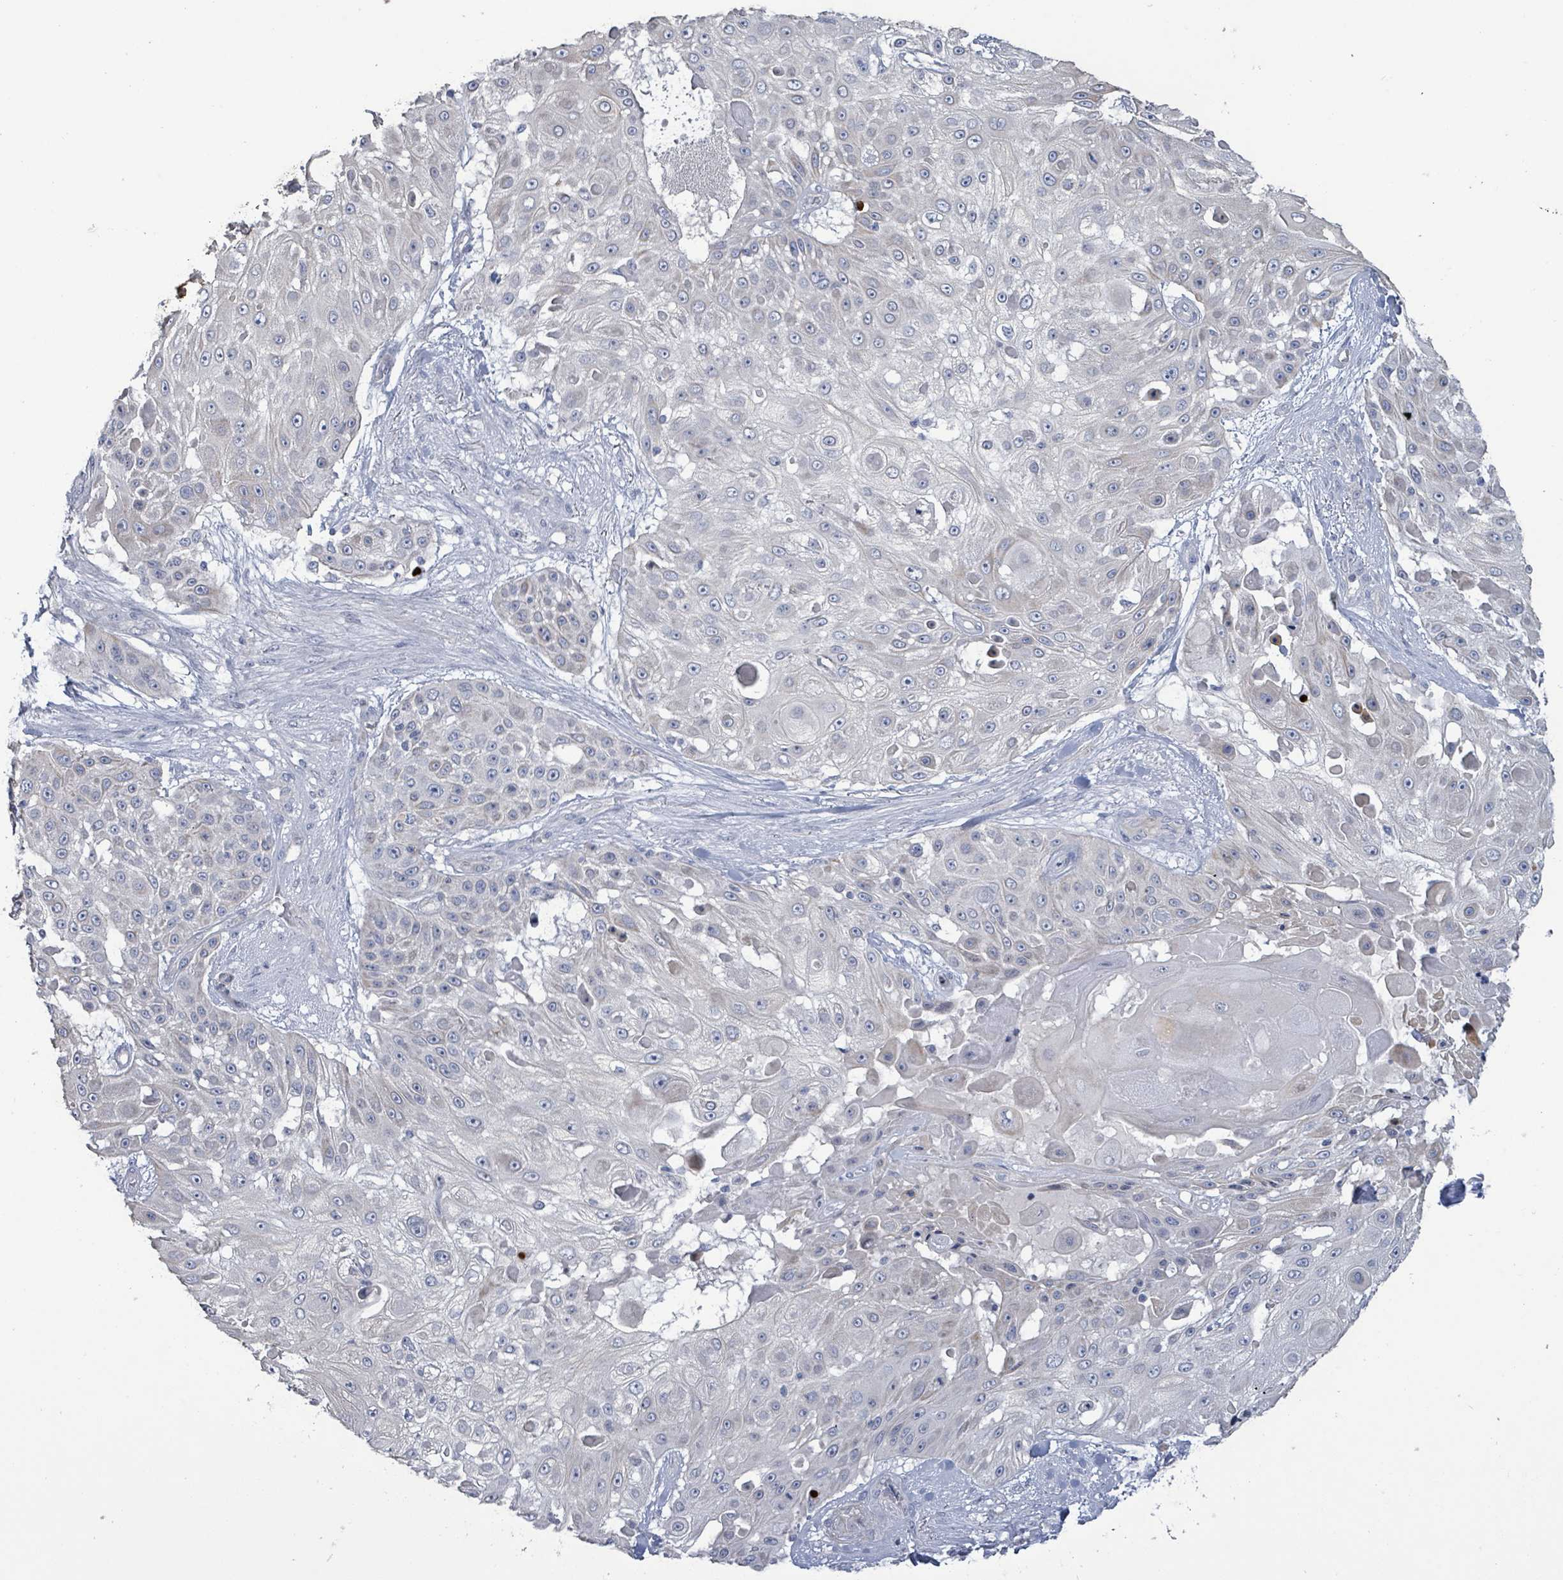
{"staining": {"intensity": "negative", "quantity": "none", "location": "none"}, "tissue": "skin cancer", "cell_type": "Tumor cells", "image_type": "cancer", "snomed": [{"axis": "morphology", "description": "Squamous cell carcinoma, NOS"}, {"axis": "topography", "description": "Skin"}], "caption": "IHC micrograph of neoplastic tissue: squamous cell carcinoma (skin) stained with DAB reveals no significant protein expression in tumor cells.", "gene": "NTN3", "patient": {"sex": "female", "age": 86}}